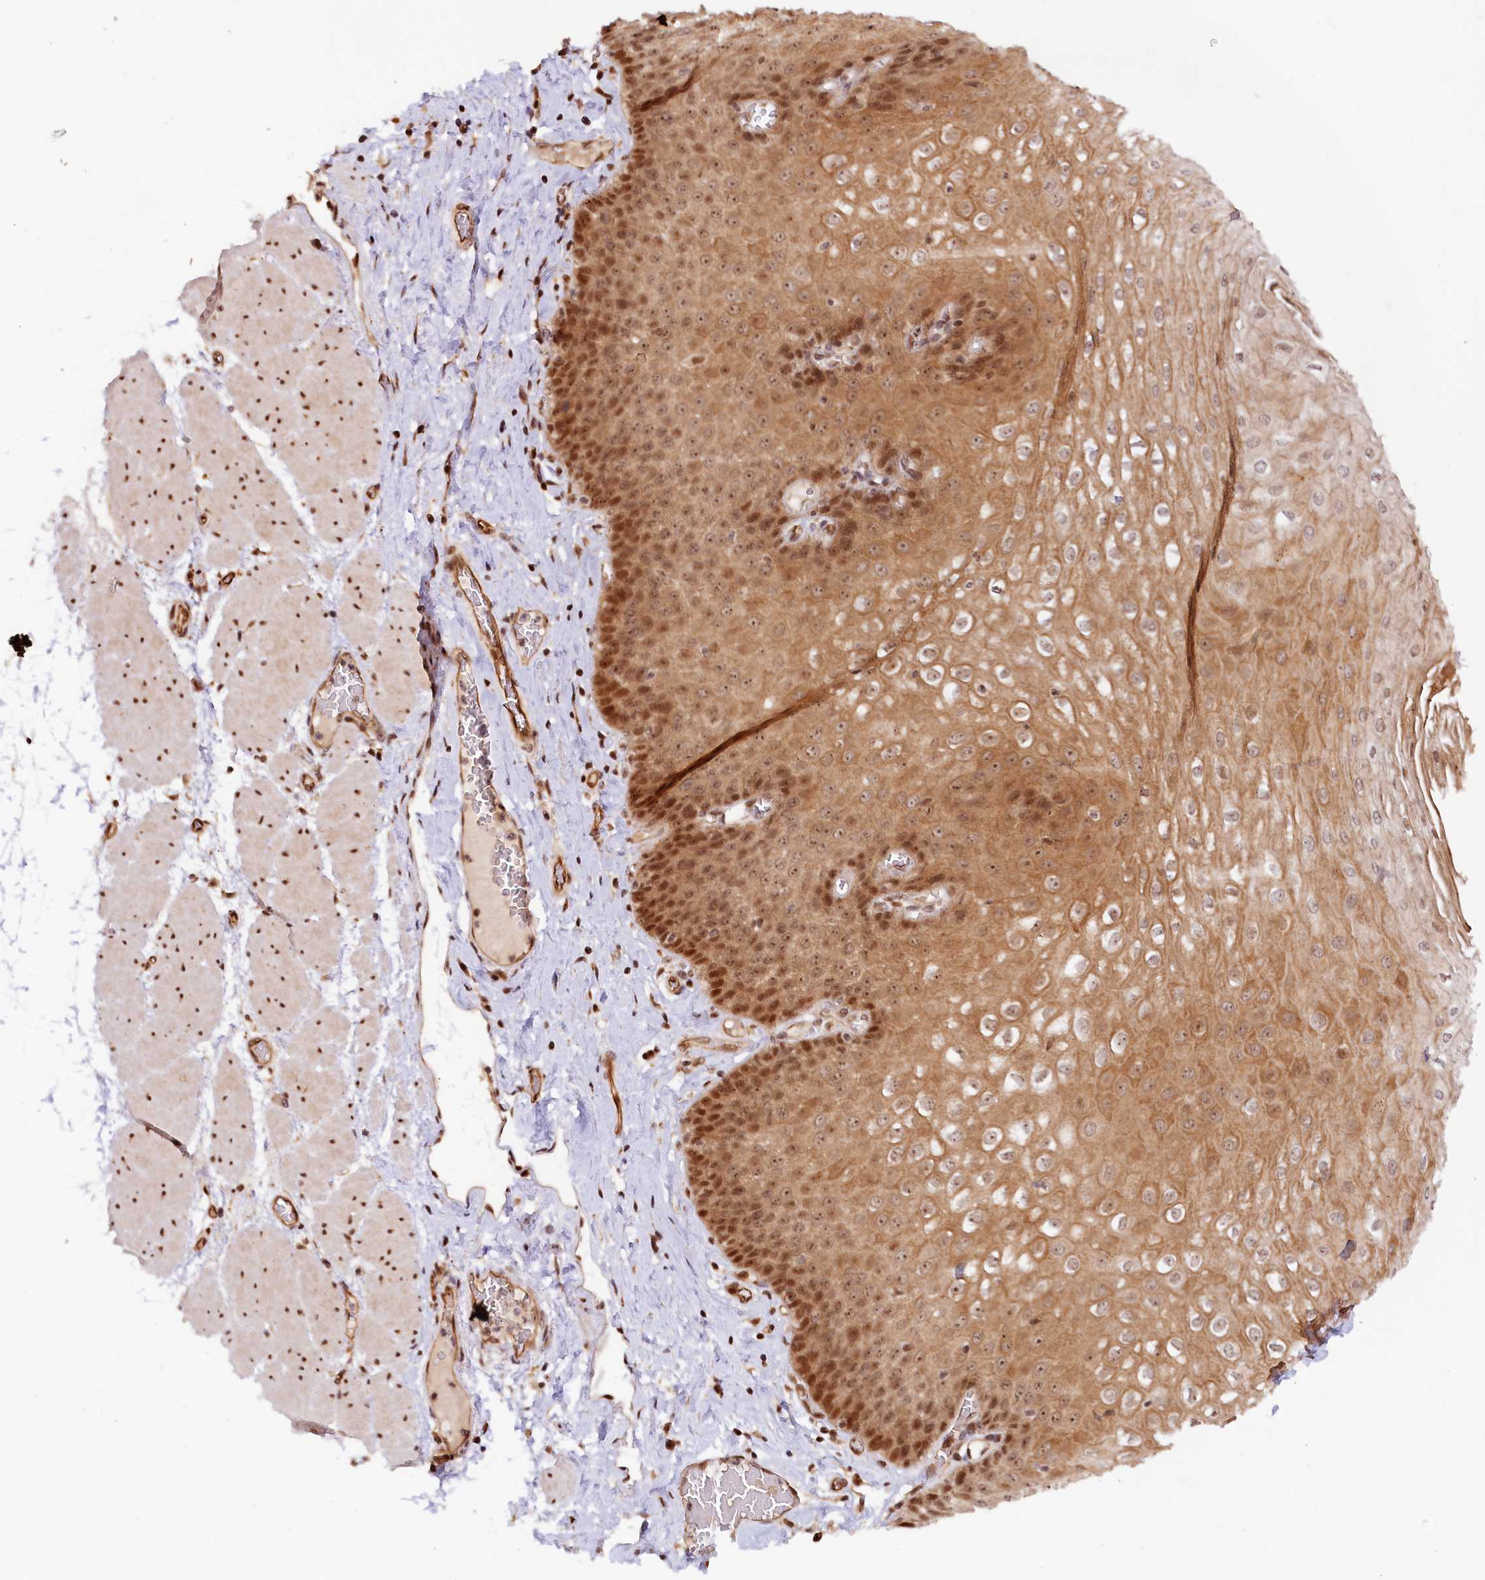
{"staining": {"intensity": "moderate", "quantity": ">75%", "location": "cytoplasmic/membranous,nuclear"}, "tissue": "esophagus", "cell_type": "Squamous epithelial cells", "image_type": "normal", "snomed": [{"axis": "morphology", "description": "Normal tissue, NOS"}, {"axis": "topography", "description": "Esophagus"}], "caption": "DAB (3,3'-diaminobenzidine) immunohistochemical staining of unremarkable esophagus shows moderate cytoplasmic/membranous,nuclear protein positivity in approximately >75% of squamous epithelial cells.", "gene": "ANKRD24", "patient": {"sex": "male", "age": 60}}